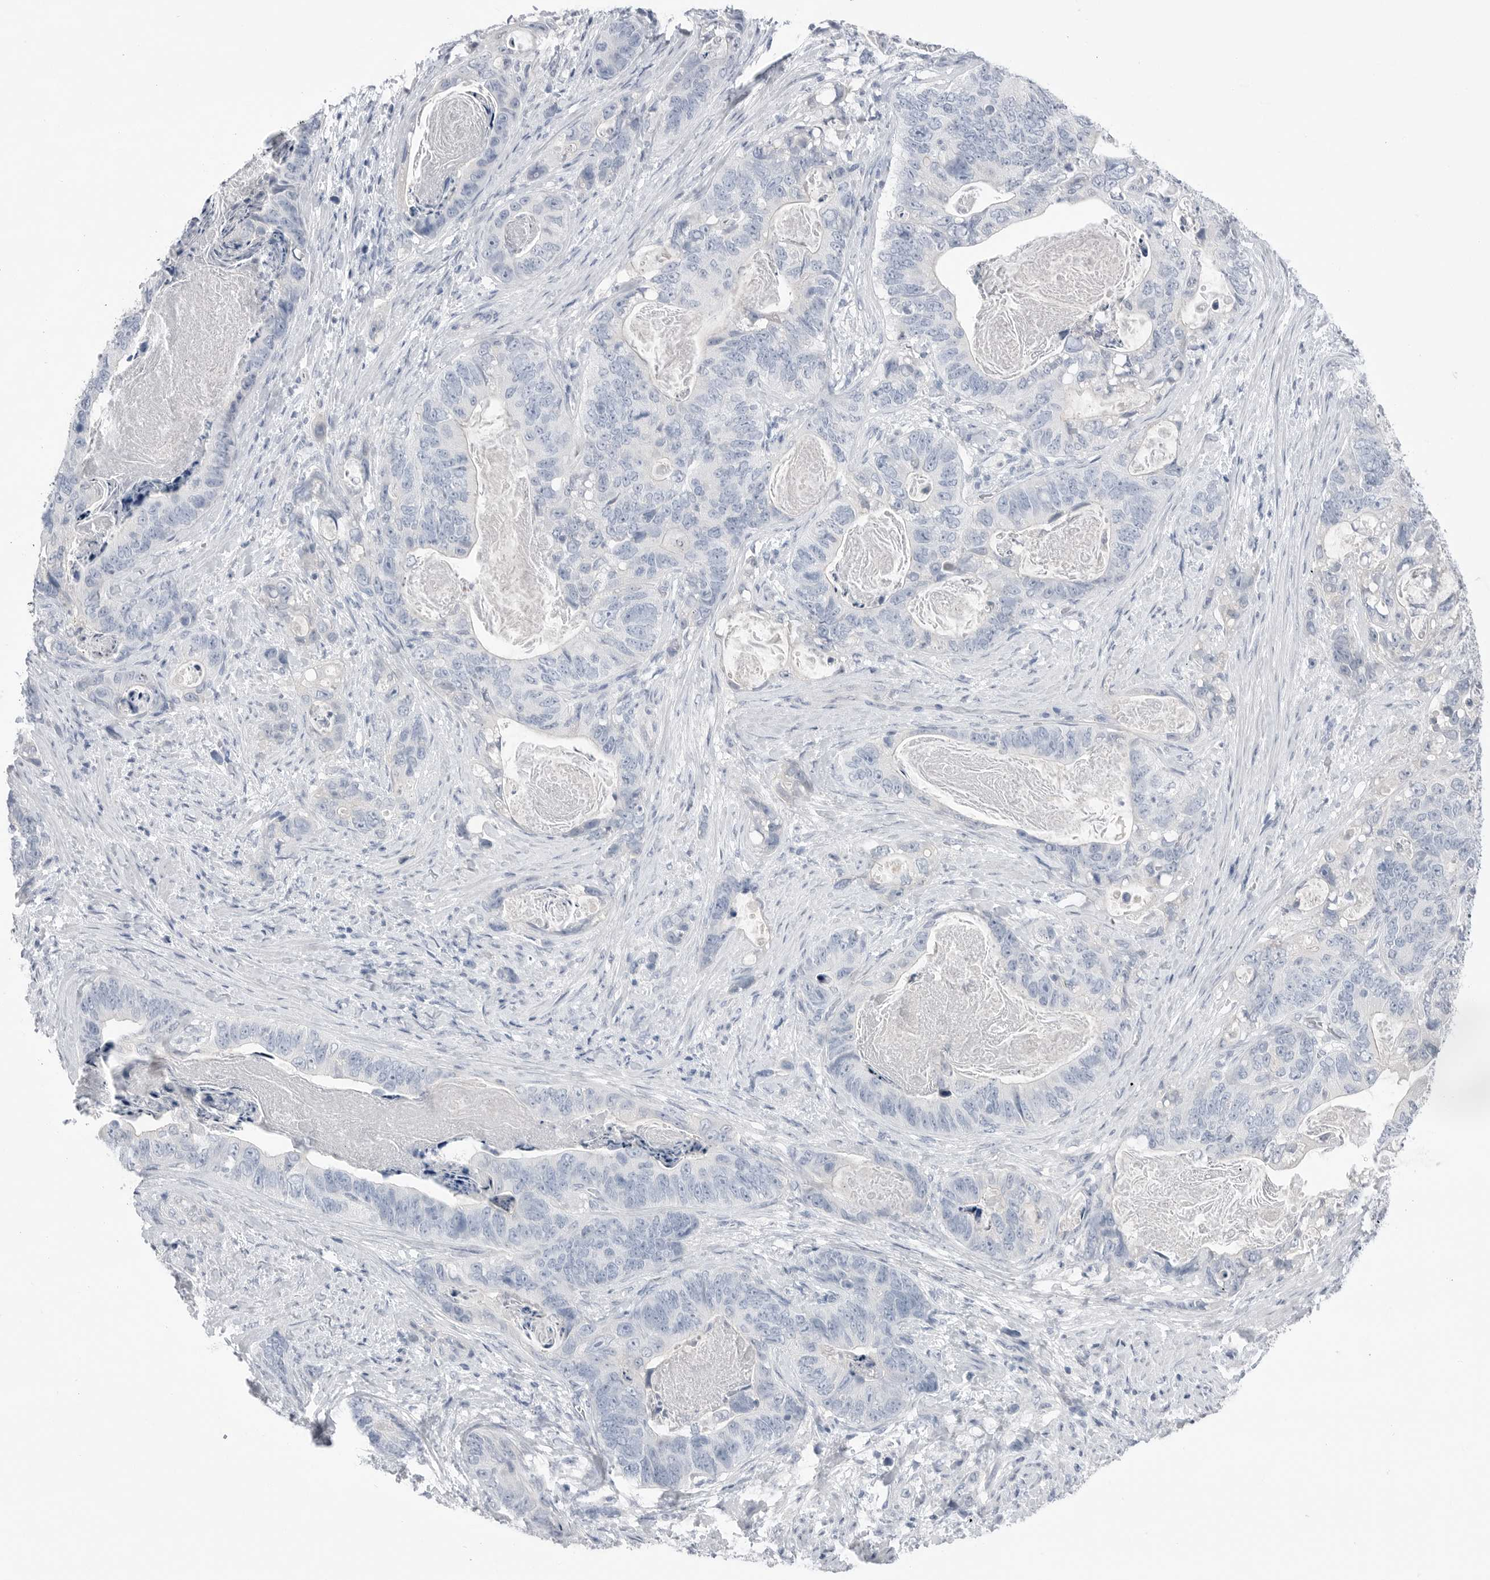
{"staining": {"intensity": "negative", "quantity": "none", "location": "none"}, "tissue": "stomach cancer", "cell_type": "Tumor cells", "image_type": "cancer", "snomed": [{"axis": "morphology", "description": "Normal tissue, NOS"}, {"axis": "morphology", "description": "Adenocarcinoma, NOS"}, {"axis": "topography", "description": "Stomach"}], "caption": "High power microscopy image of an immunohistochemistry (IHC) histopathology image of adenocarcinoma (stomach), revealing no significant positivity in tumor cells. (Stains: DAB immunohistochemistry (IHC) with hematoxylin counter stain, Microscopy: brightfield microscopy at high magnification).", "gene": "ABHD12", "patient": {"sex": "female", "age": 89}}